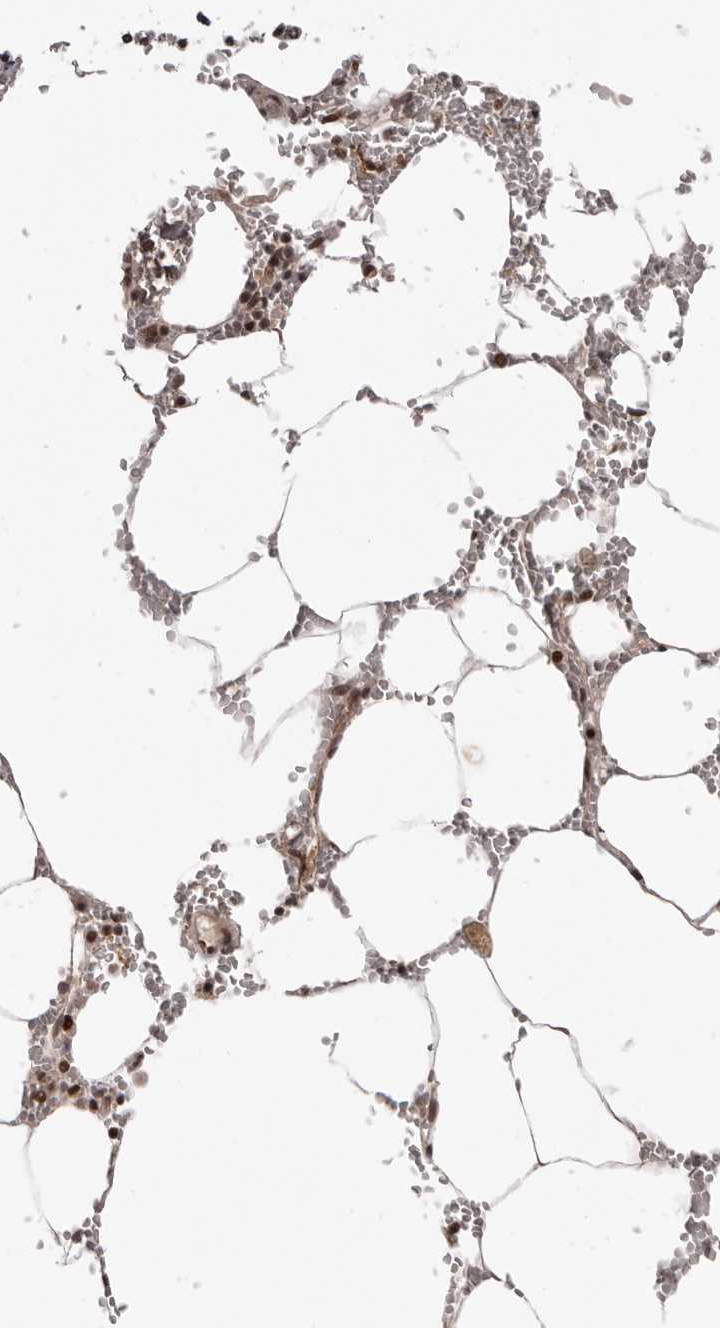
{"staining": {"intensity": "moderate", "quantity": "25%-75%", "location": "nuclear"}, "tissue": "bone marrow", "cell_type": "Hematopoietic cells", "image_type": "normal", "snomed": [{"axis": "morphology", "description": "Normal tissue, NOS"}, {"axis": "topography", "description": "Bone marrow"}], "caption": "A medium amount of moderate nuclear expression is present in approximately 25%-75% of hematopoietic cells in unremarkable bone marrow.", "gene": "TBX5", "patient": {"sex": "male", "age": 70}}